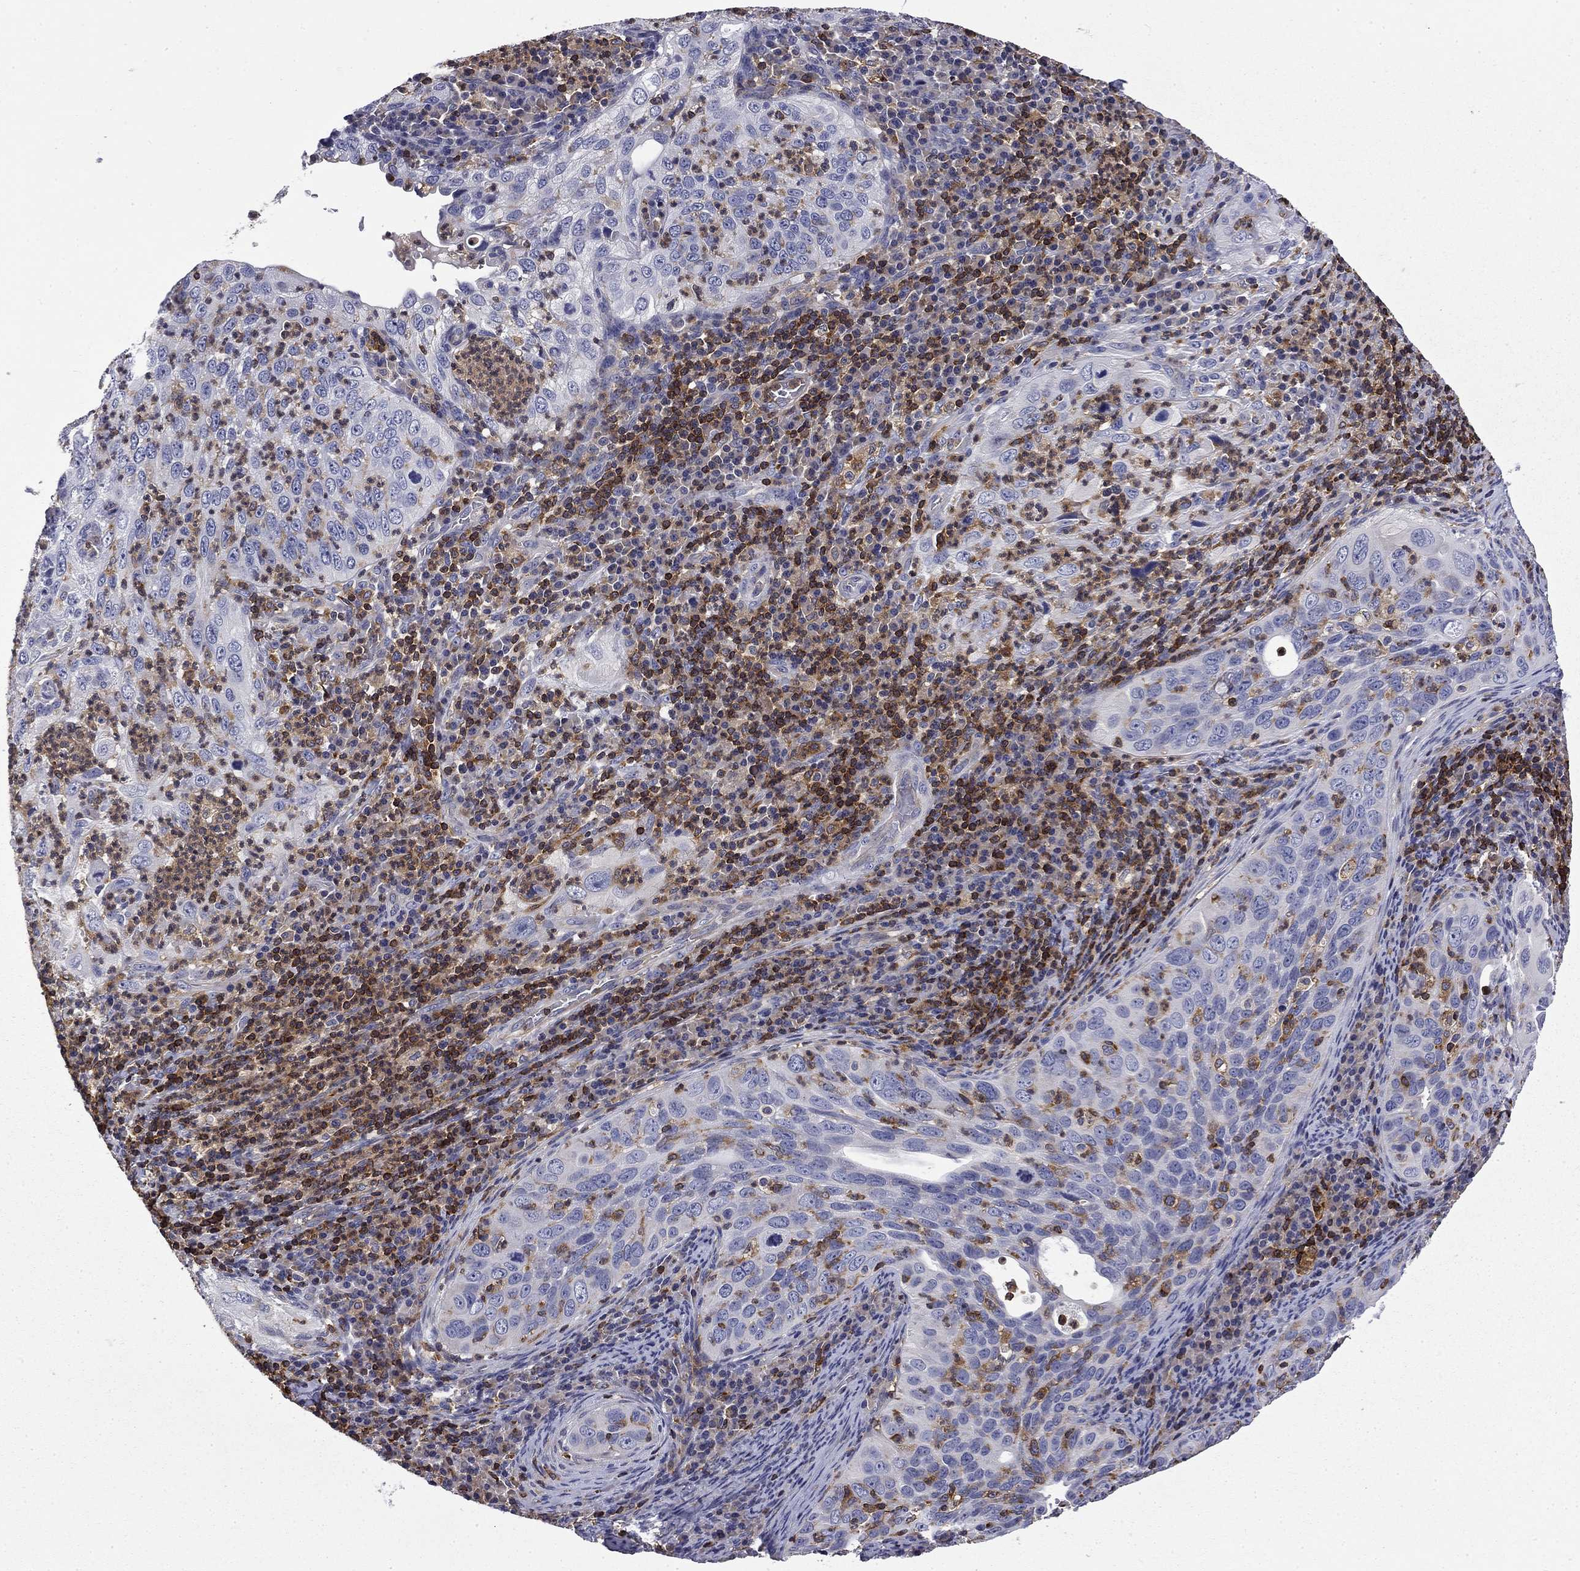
{"staining": {"intensity": "negative", "quantity": "none", "location": "none"}, "tissue": "cervical cancer", "cell_type": "Tumor cells", "image_type": "cancer", "snomed": [{"axis": "morphology", "description": "Squamous cell carcinoma, NOS"}, {"axis": "topography", "description": "Cervix"}], "caption": "Cervical cancer (squamous cell carcinoma) was stained to show a protein in brown. There is no significant expression in tumor cells. Brightfield microscopy of IHC stained with DAB (brown) and hematoxylin (blue), captured at high magnification.", "gene": "ARHGAP45", "patient": {"sex": "female", "age": 26}}